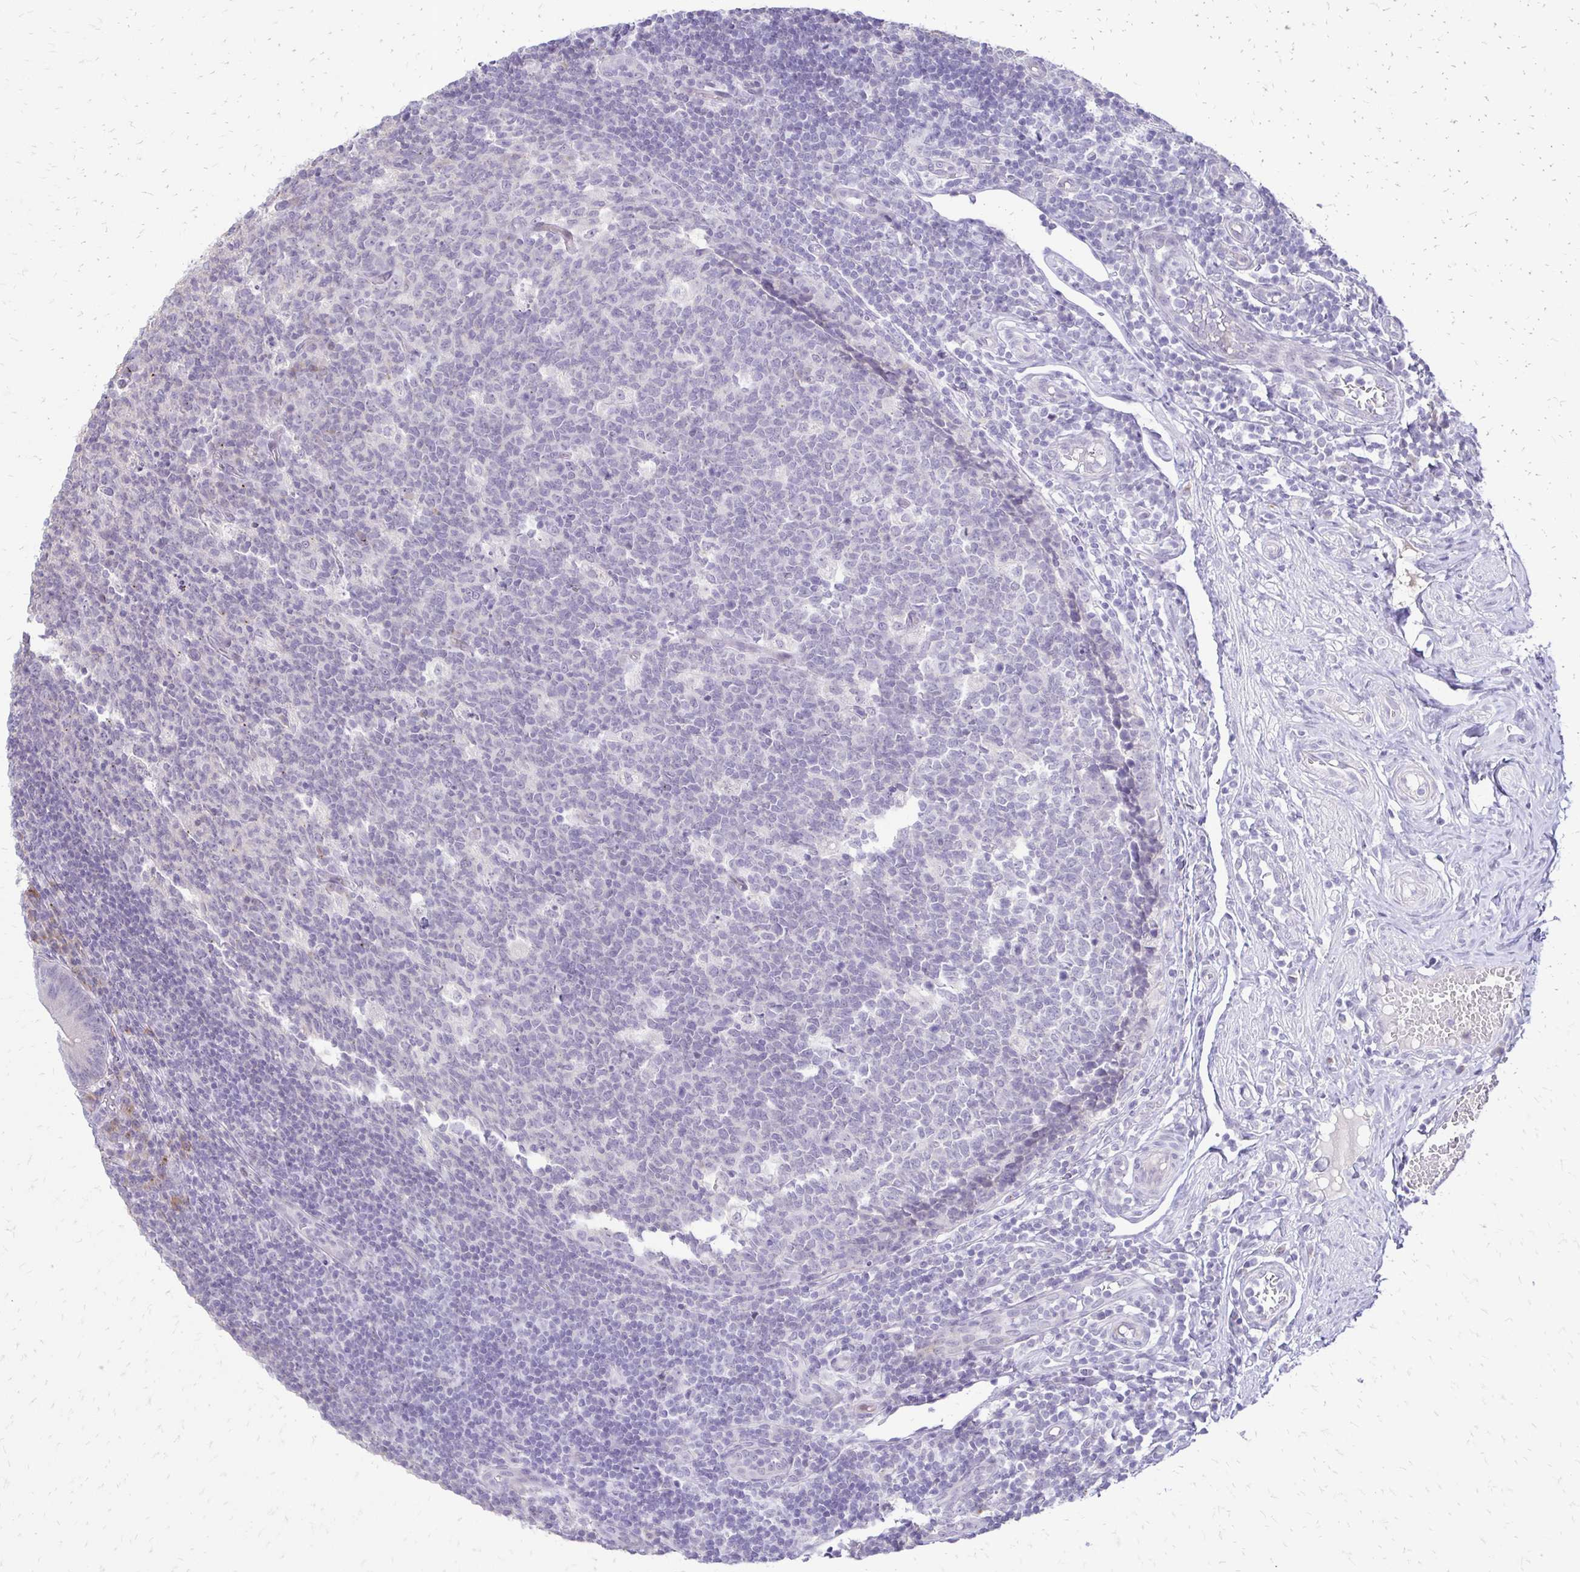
{"staining": {"intensity": "negative", "quantity": "none", "location": "none"}, "tissue": "appendix", "cell_type": "Glandular cells", "image_type": "normal", "snomed": [{"axis": "morphology", "description": "Normal tissue, NOS"}, {"axis": "topography", "description": "Appendix"}], "caption": "An immunohistochemistry photomicrograph of unremarkable appendix is shown. There is no staining in glandular cells of appendix.", "gene": "EPYC", "patient": {"sex": "male", "age": 18}}